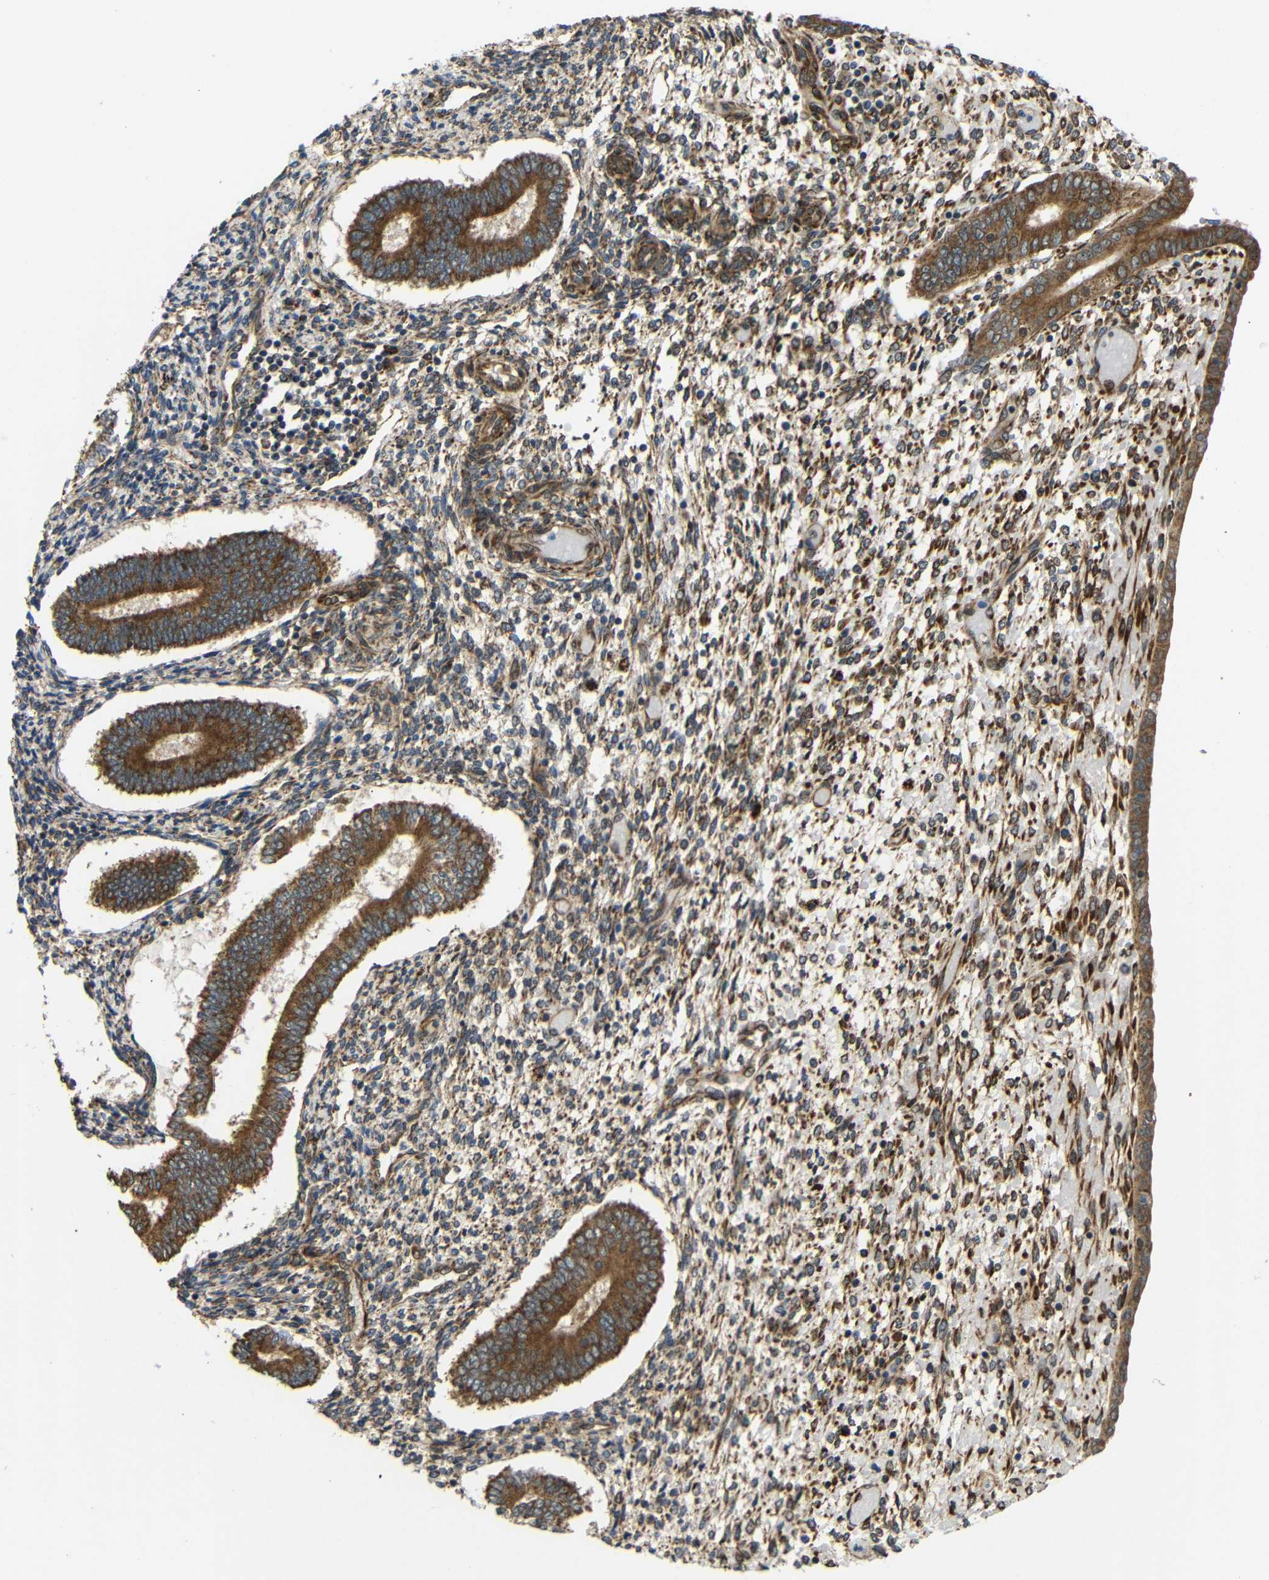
{"staining": {"intensity": "moderate", "quantity": ">75%", "location": "cytoplasmic/membranous"}, "tissue": "endometrium", "cell_type": "Cells in endometrial stroma", "image_type": "normal", "snomed": [{"axis": "morphology", "description": "Normal tissue, NOS"}, {"axis": "topography", "description": "Endometrium"}], "caption": "Protein positivity by immunohistochemistry exhibits moderate cytoplasmic/membranous staining in about >75% of cells in endometrial stroma in unremarkable endometrium. (DAB (3,3'-diaminobenzidine) IHC, brown staining for protein, blue staining for nuclei).", "gene": "KANK4", "patient": {"sex": "female", "age": 42}}